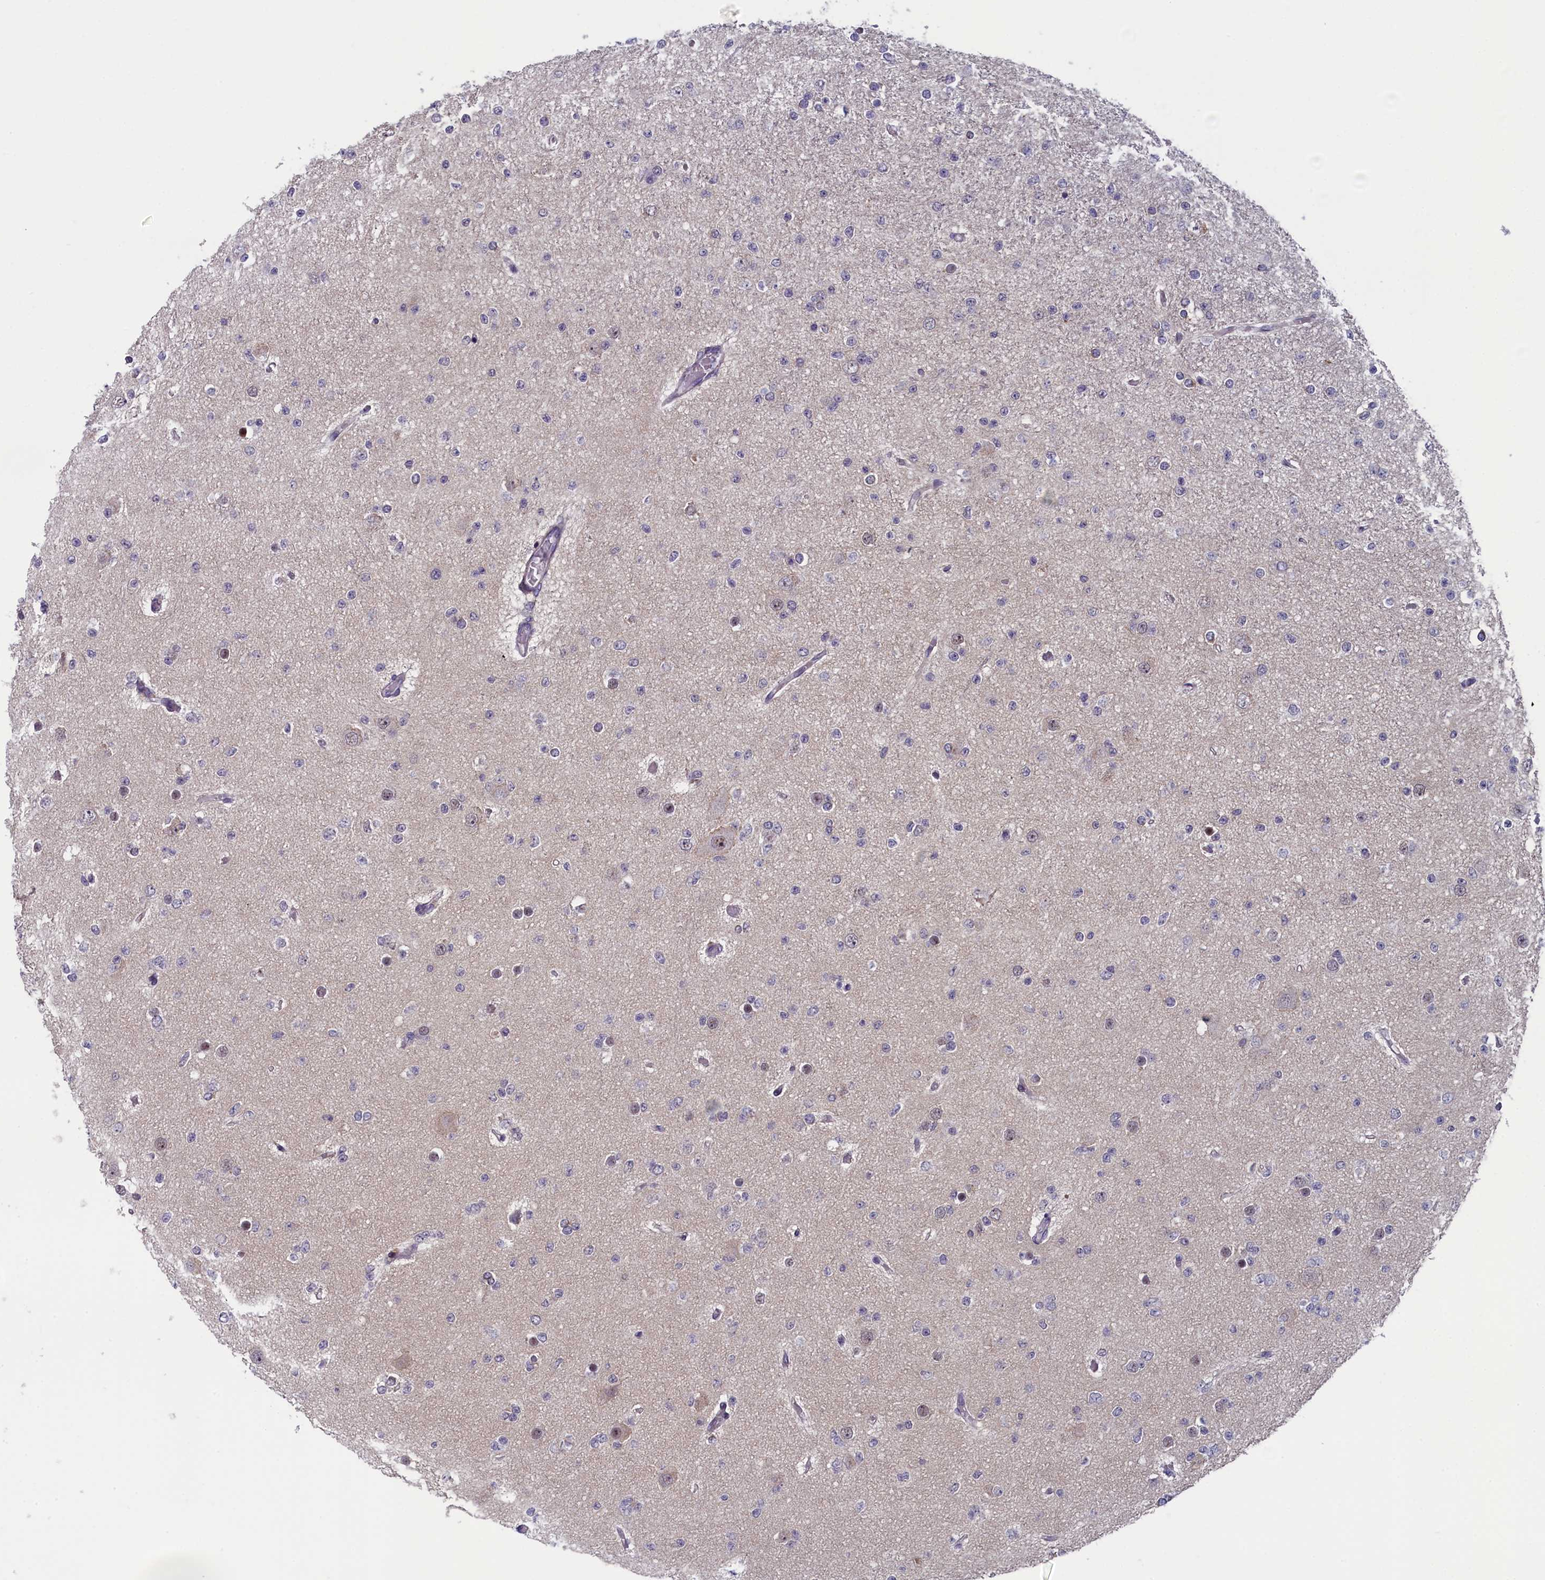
{"staining": {"intensity": "negative", "quantity": "none", "location": "none"}, "tissue": "glioma", "cell_type": "Tumor cells", "image_type": "cancer", "snomed": [{"axis": "morphology", "description": "Glioma, malignant, Low grade"}, {"axis": "topography", "description": "Brain"}], "caption": "Tumor cells are negative for brown protein staining in low-grade glioma (malignant).", "gene": "CNEP1R1", "patient": {"sex": "female", "age": 22}}